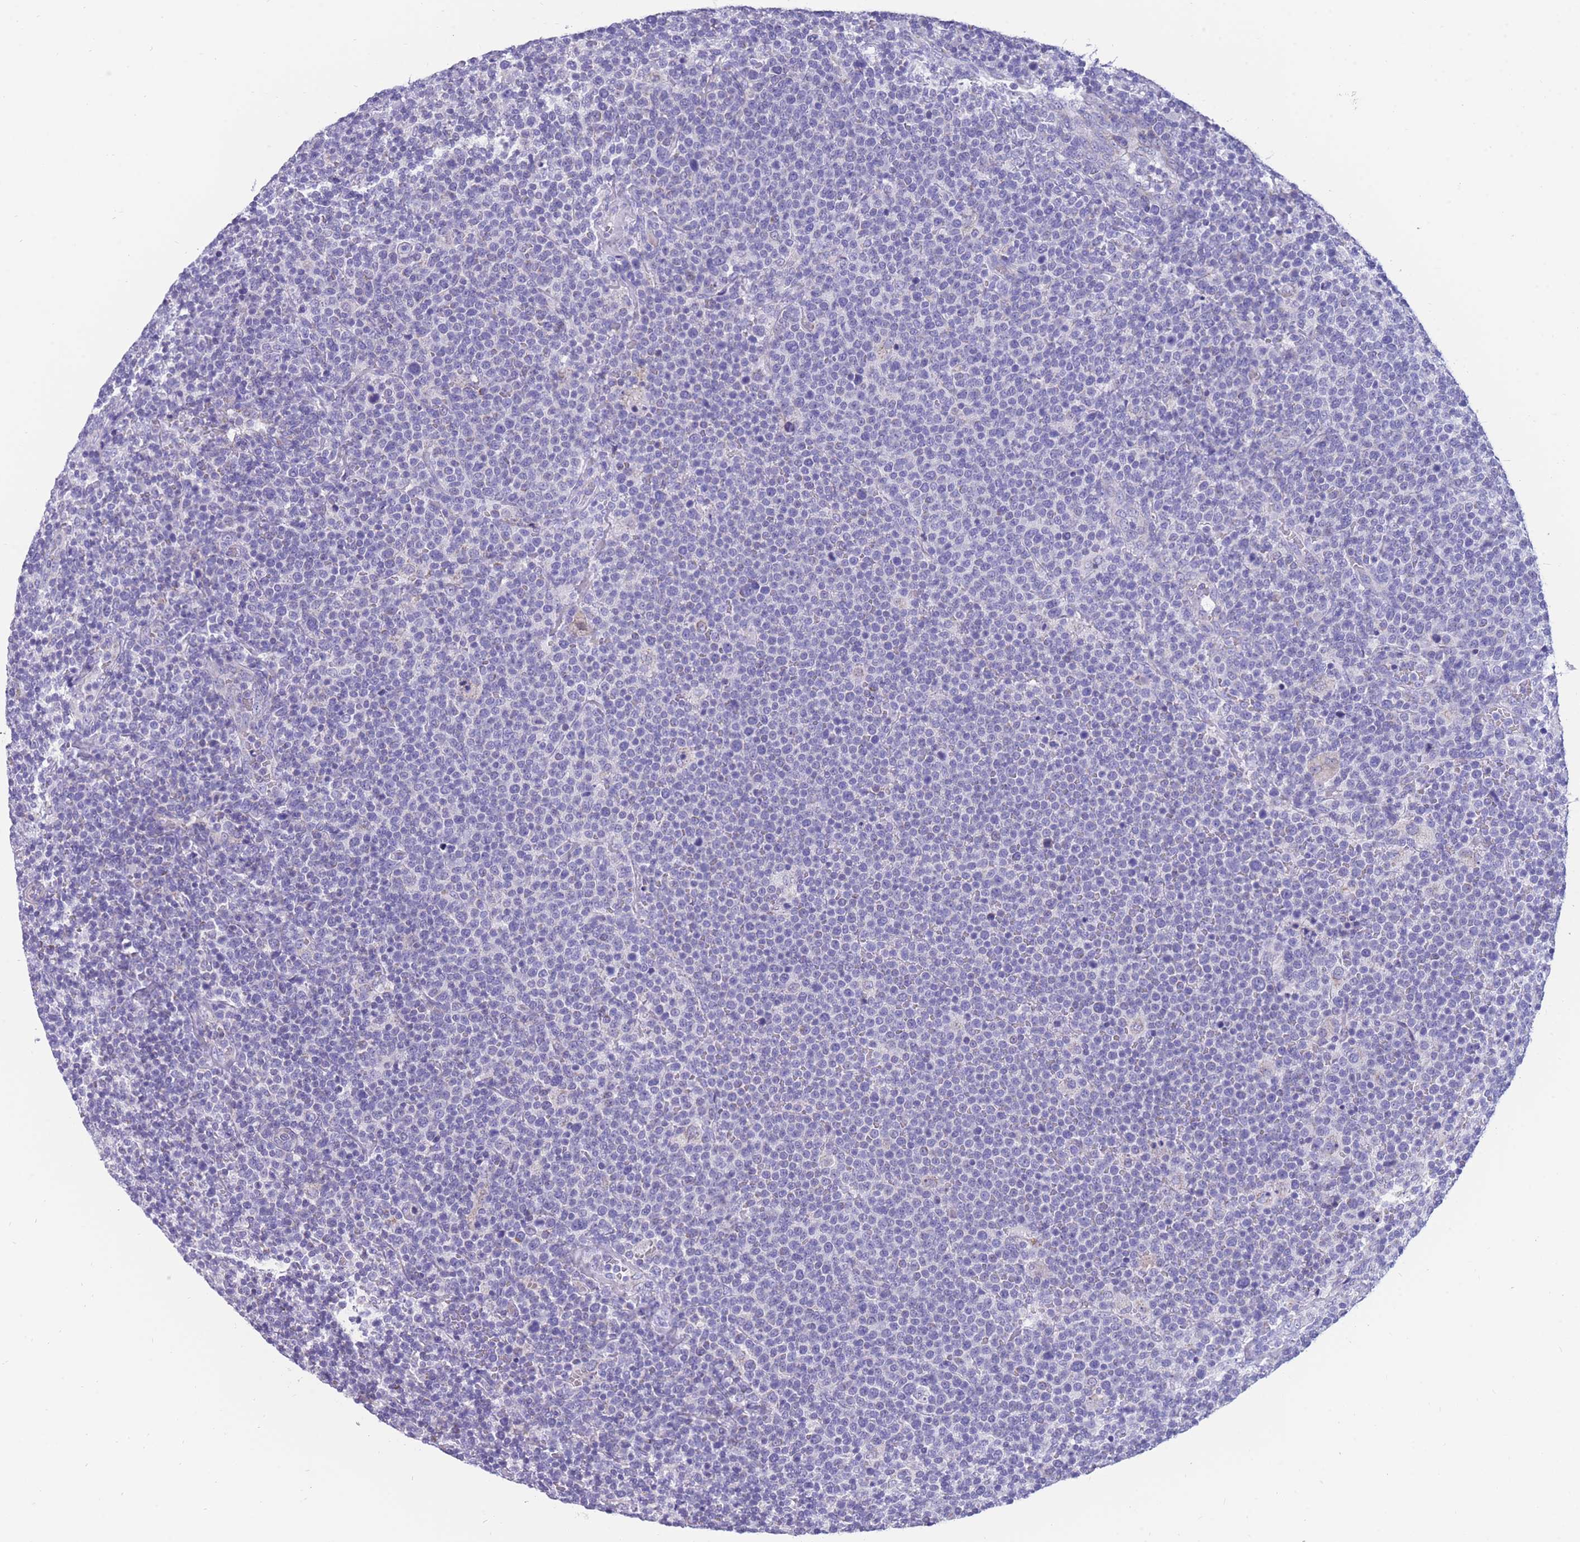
{"staining": {"intensity": "negative", "quantity": "none", "location": "none"}, "tissue": "lymphoma", "cell_type": "Tumor cells", "image_type": "cancer", "snomed": [{"axis": "morphology", "description": "Malignant lymphoma, non-Hodgkin's type, High grade"}, {"axis": "topography", "description": "Lymph node"}], "caption": "The image reveals no significant staining in tumor cells of high-grade malignant lymphoma, non-Hodgkin's type.", "gene": "INTS2", "patient": {"sex": "male", "age": 61}}